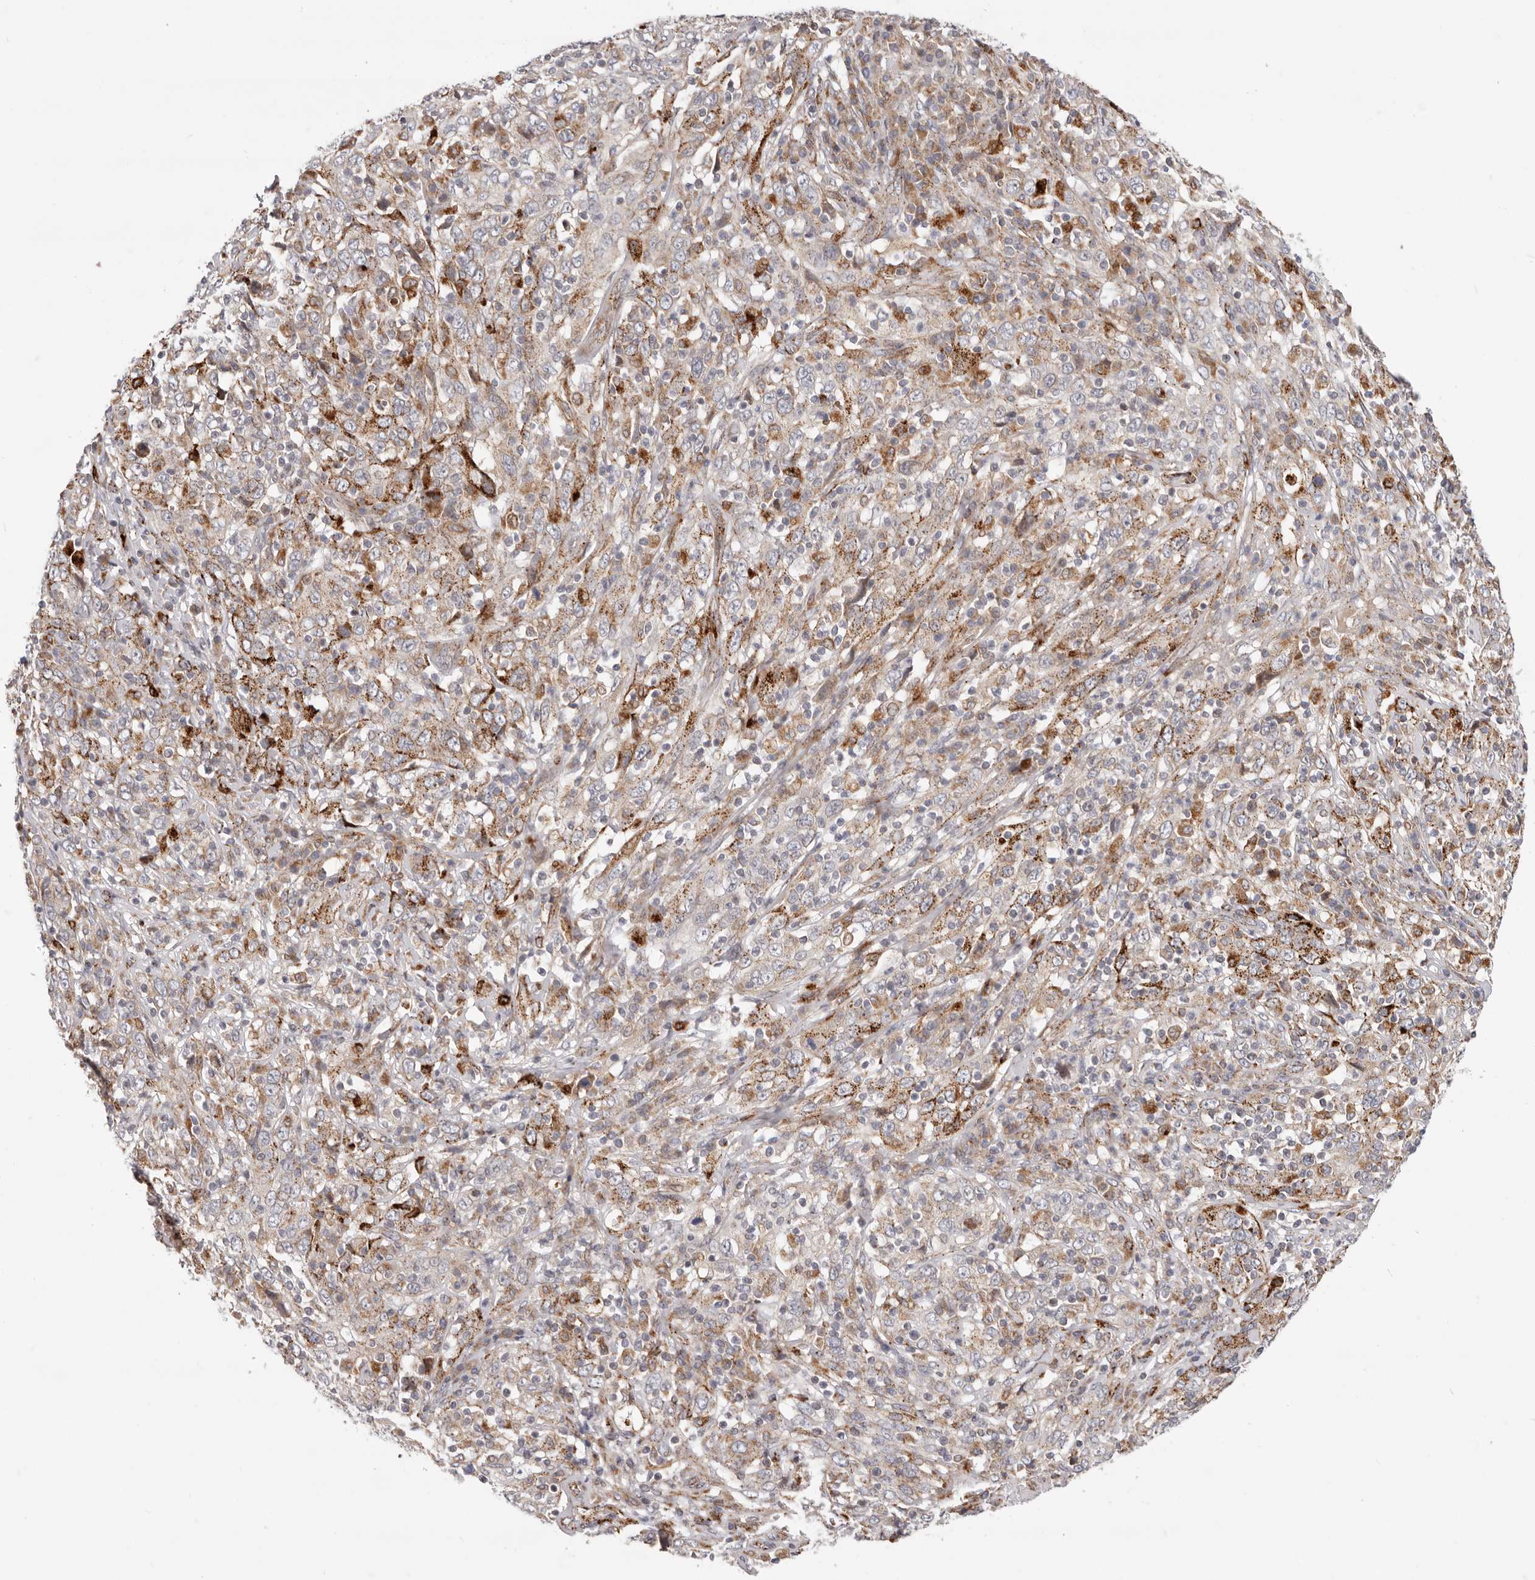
{"staining": {"intensity": "moderate", "quantity": "<25%", "location": "cytoplasmic/membranous"}, "tissue": "cervical cancer", "cell_type": "Tumor cells", "image_type": "cancer", "snomed": [{"axis": "morphology", "description": "Squamous cell carcinoma, NOS"}, {"axis": "topography", "description": "Cervix"}], "caption": "Protein staining of cervical squamous cell carcinoma tissue reveals moderate cytoplasmic/membranous positivity in about <25% of tumor cells.", "gene": "TOR3A", "patient": {"sex": "female", "age": 46}}